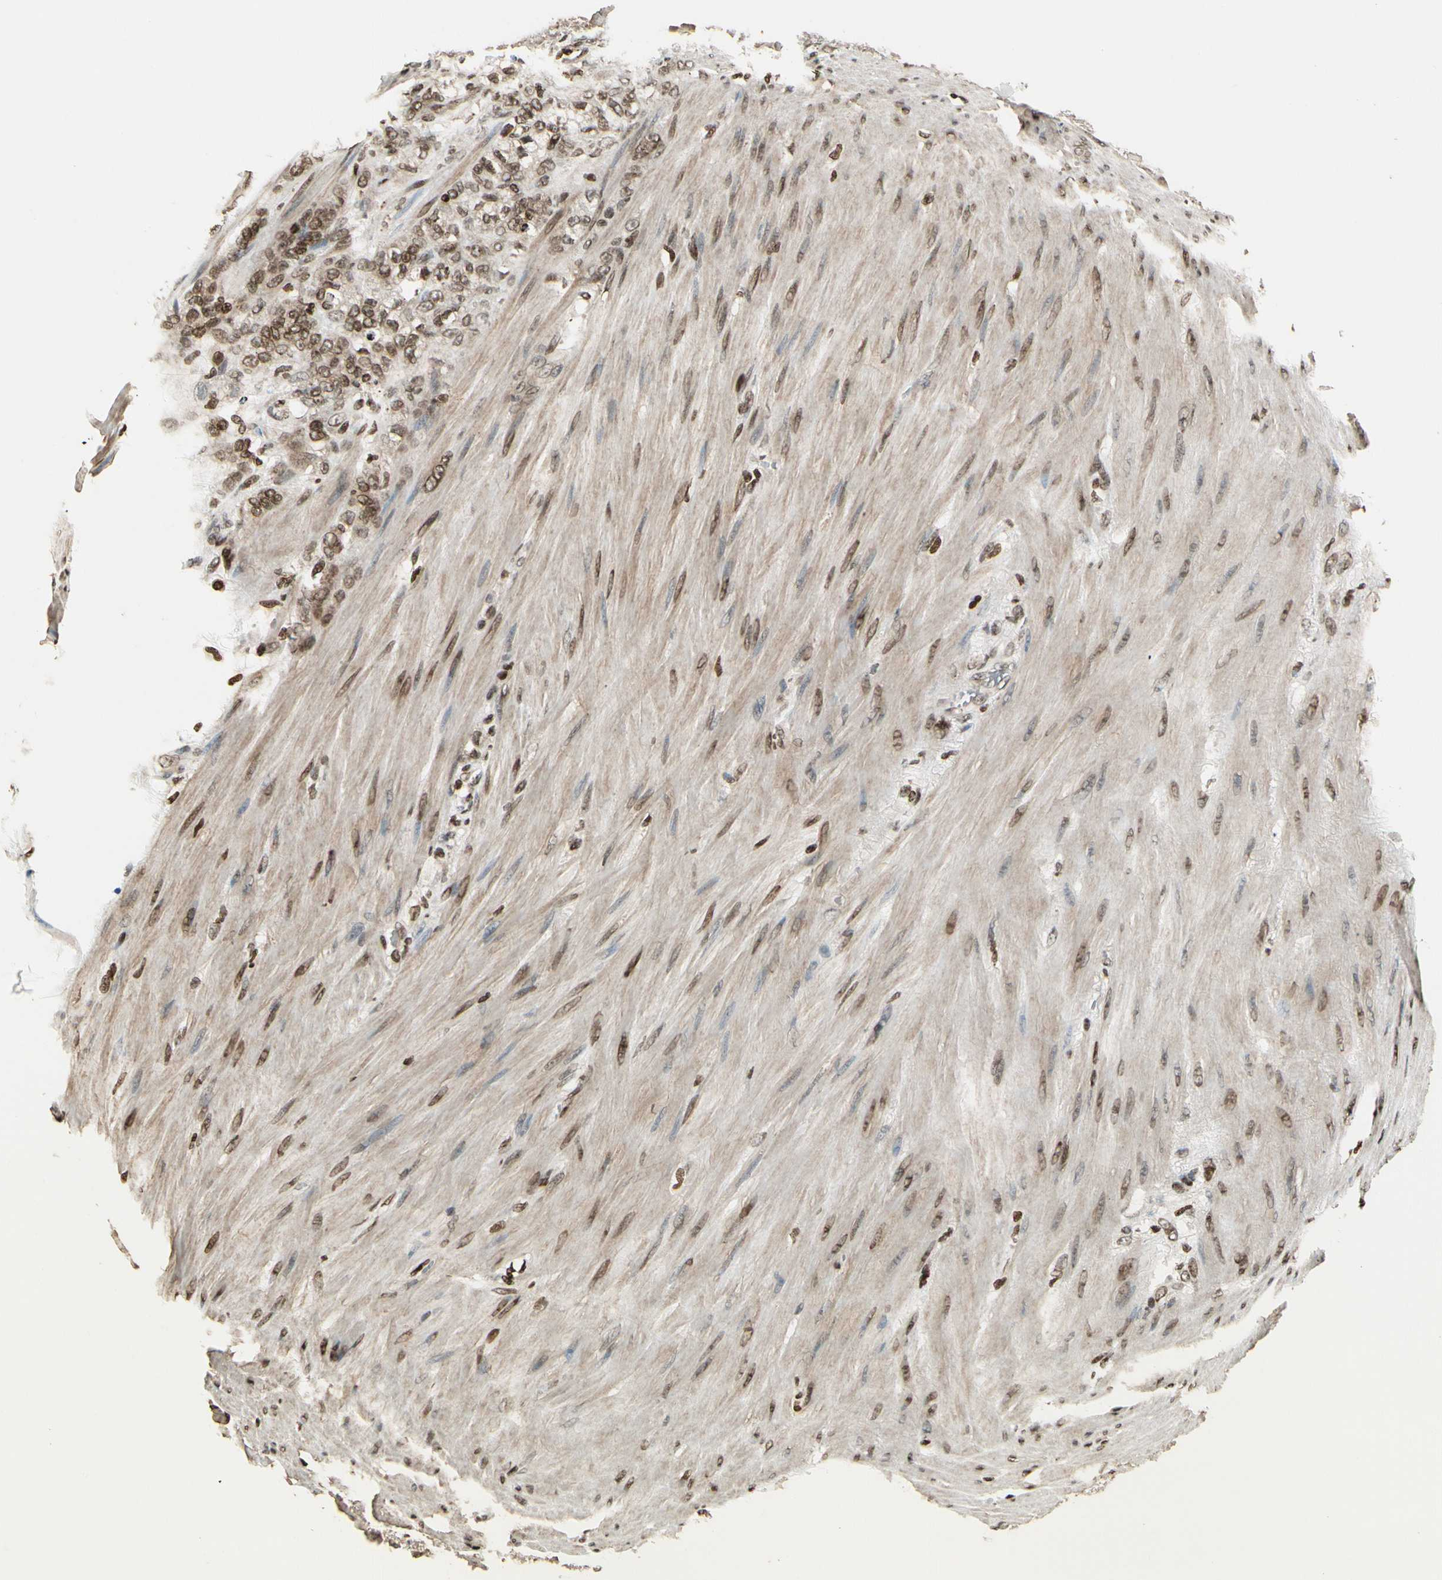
{"staining": {"intensity": "moderate", "quantity": ">75%", "location": "nuclear"}, "tissue": "stomach cancer", "cell_type": "Tumor cells", "image_type": "cancer", "snomed": [{"axis": "morphology", "description": "Adenocarcinoma, NOS"}, {"axis": "topography", "description": "Stomach"}], "caption": "An image of human stomach adenocarcinoma stained for a protein shows moderate nuclear brown staining in tumor cells.", "gene": "TSHZ3", "patient": {"sex": "male", "age": 82}}